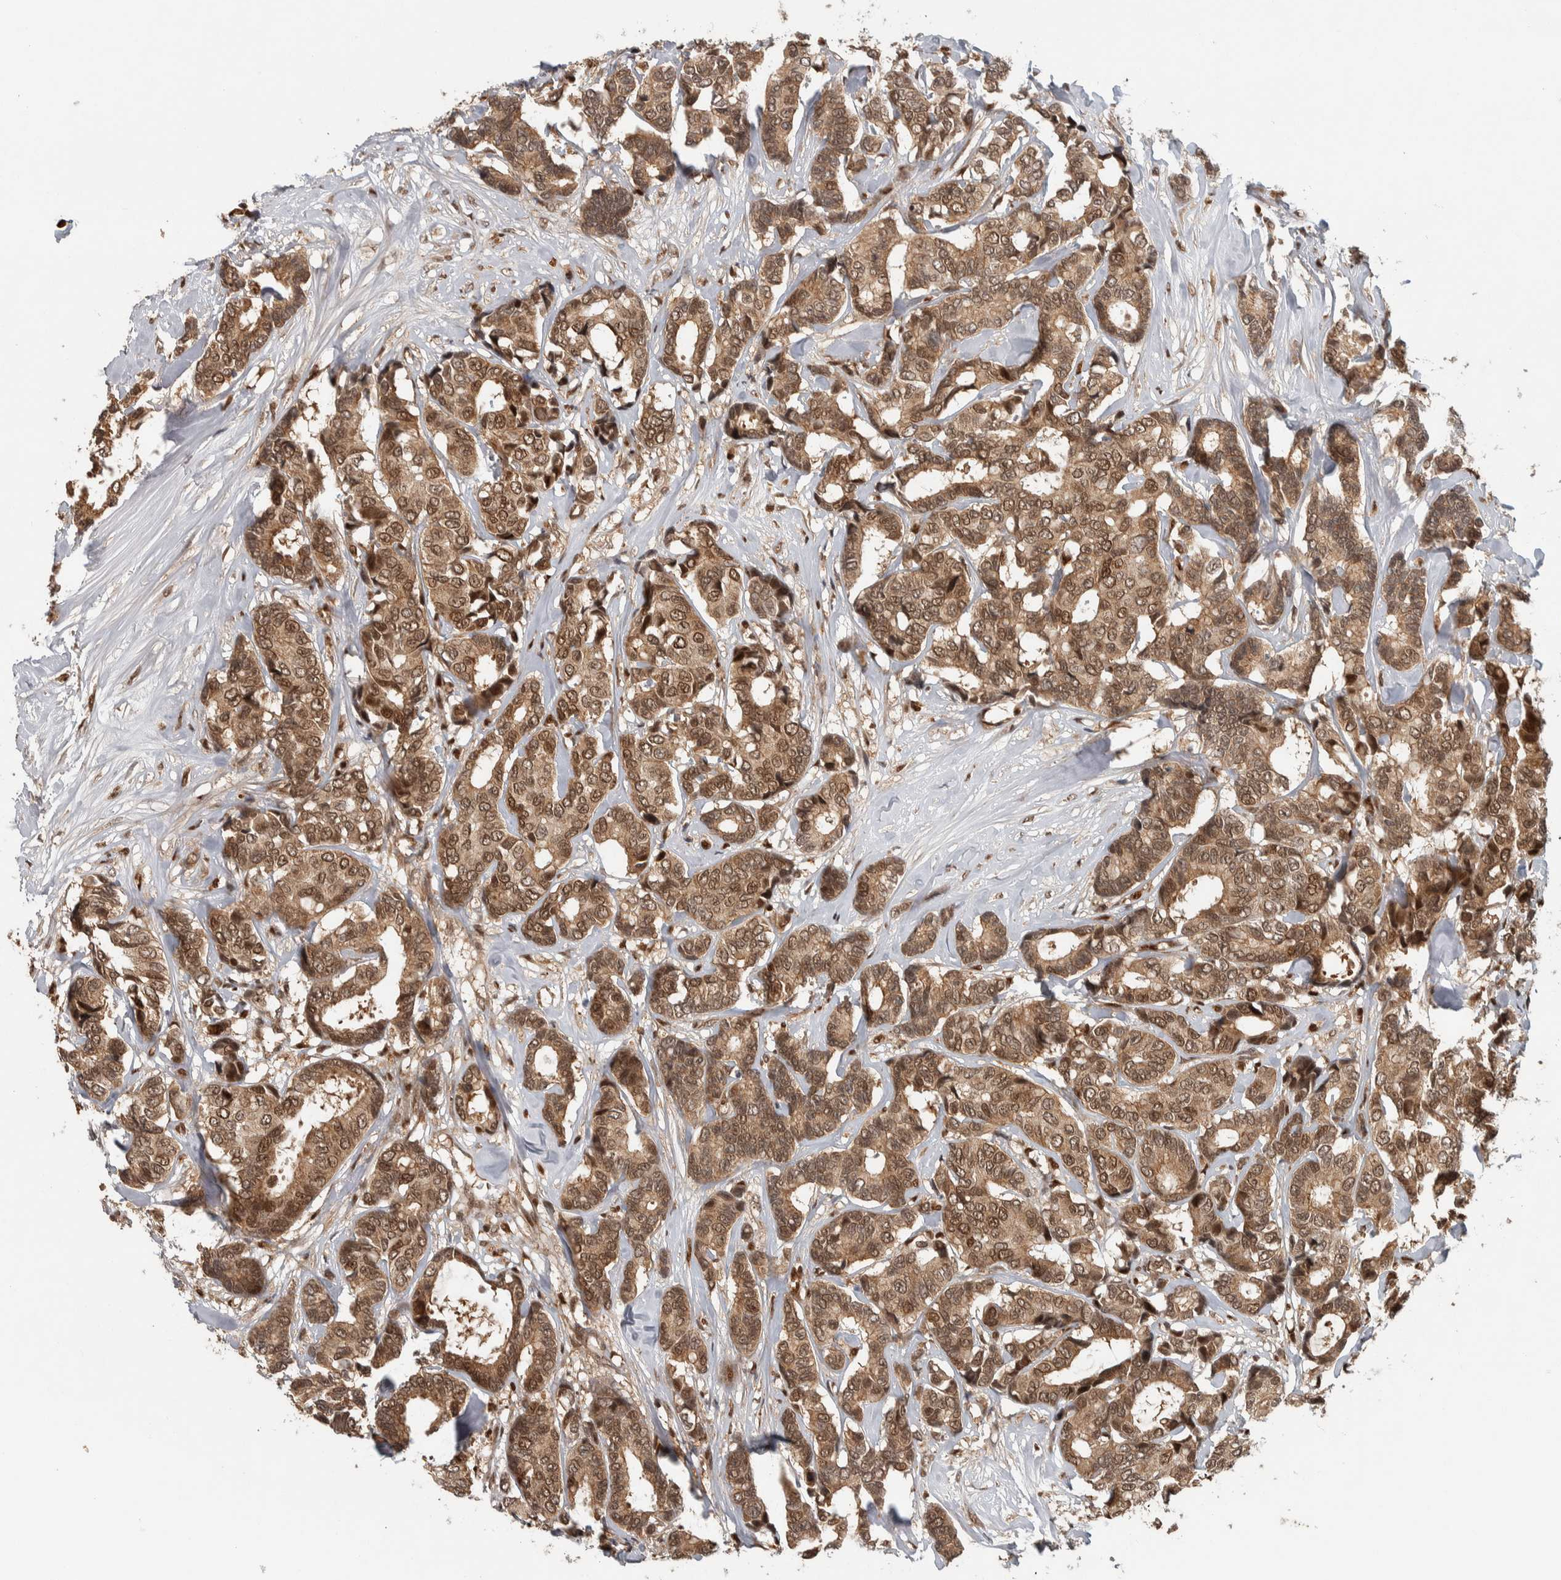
{"staining": {"intensity": "moderate", "quantity": ">75%", "location": "cytoplasmic/membranous,nuclear"}, "tissue": "breast cancer", "cell_type": "Tumor cells", "image_type": "cancer", "snomed": [{"axis": "morphology", "description": "Duct carcinoma"}, {"axis": "topography", "description": "Breast"}], "caption": "Immunohistochemical staining of breast intraductal carcinoma reveals moderate cytoplasmic/membranous and nuclear protein staining in approximately >75% of tumor cells.", "gene": "RPS6KA4", "patient": {"sex": "female", "age": 87}}